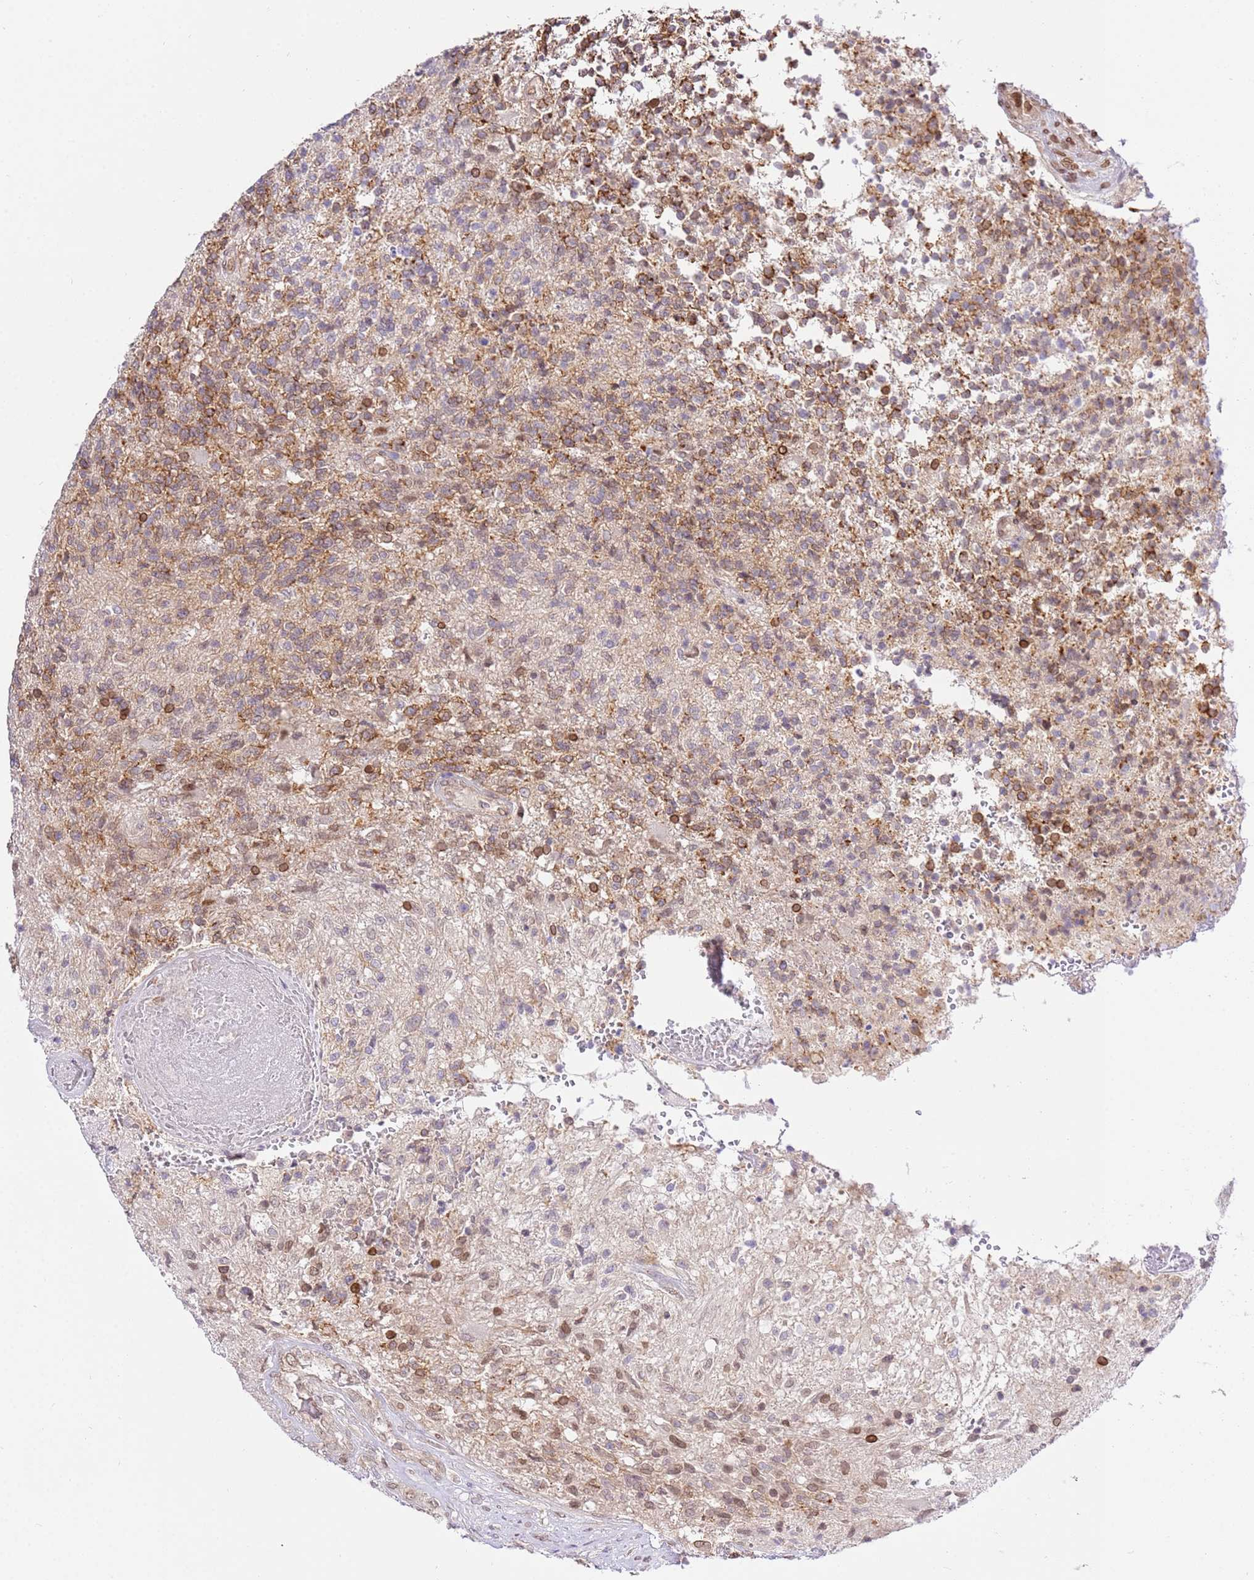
{"staining": {"intensity": "moderate", "quantity": "25%-75%", "location": "cytoplasmic/membranous,nuclear"}, "tissue": "glioma", "cell_type": "Tumor cells", "image_type": "cancer", "snomed": [{"axis": "morphology", "description": "Glioma, malignant, High grade"}, {"axis": "topography", "description": "Brain"}], "caption": "The image displays immunohistochemical staining of high-grade glioma (malignant). There is moderate cytoplasmic/membranous and nuclear staining is seen in approximately 25%-75% of tumor cells.", "gene": "TRIM37", "patient": {"sex": "male", "age": 56}}